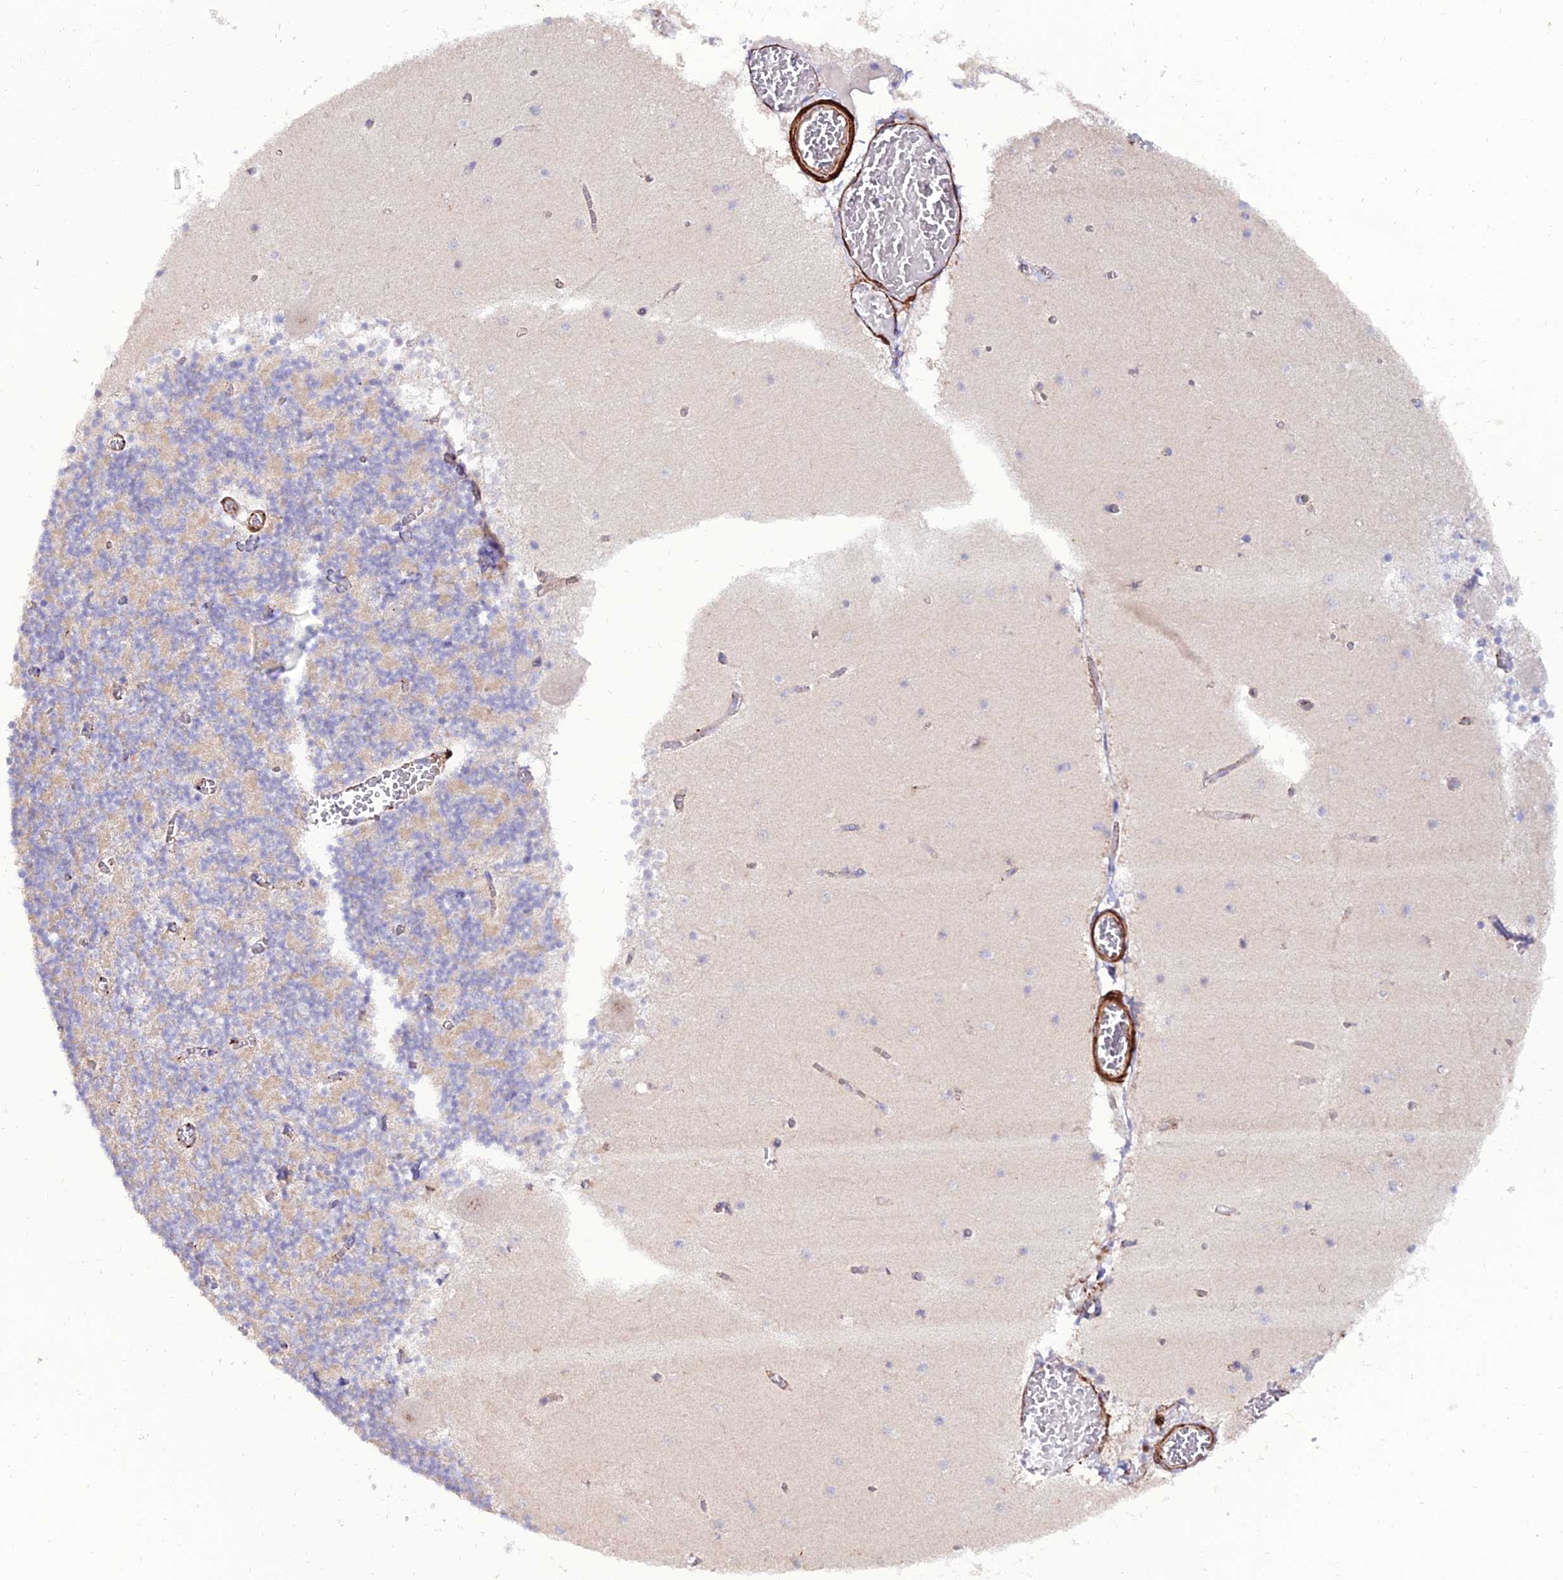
{"staining": {"intensity": "negative", "quantity": "none", "location": "none"}, "tissue": "cerebellum", "cell_type": "Cells in granular layer", "image_type": "normal", "snomed": [{"axis": "morphology", "description": "Normal tissue, NOS"}, {"axis": "topography", "description": "Cerebellum"}], "caption": "Protein analysis of unremarkable cerebellum demonstrates no significant staining in cells in granular layer.", "gene": "ALDH3B2", "patient": {"sex": "female", "age": 28}}